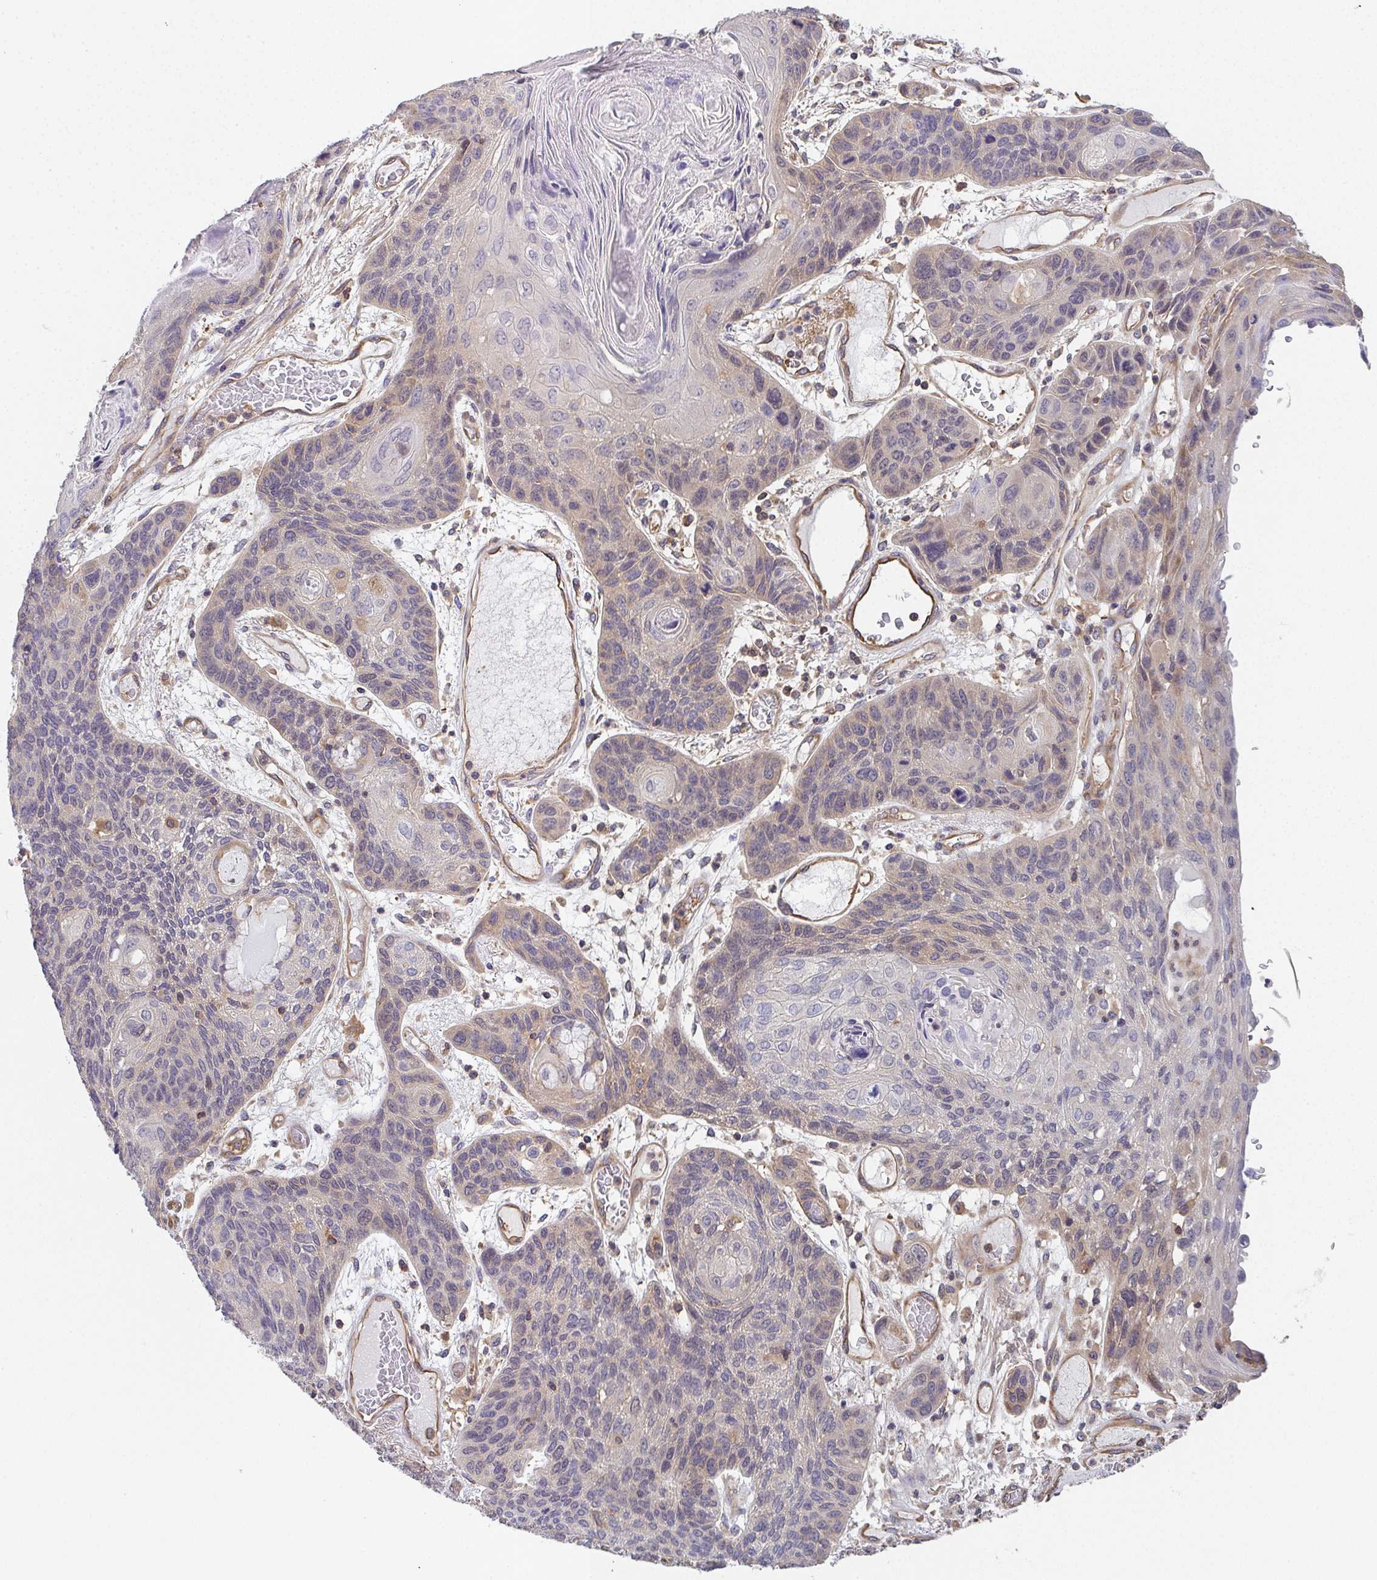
{"staining": {"intensity": "weak", "quantity": "25%-75%", "location": "cytoplasmic/membranous"}, "tissue": "lung cancer", "cell_type": "Tumor cells", "image_type": "cancer", "snomed": [{"axis": "morphology", "description": "Squamous cell carcinoma, NOS"}, {"axis": "morphology", "description": "Squamous cell carcinoma, metastatic, NOS"}, {"axis": "topography", "description": "Lymph node"}, {"axis": "topography", "description": "Lung"}], "caption": "A photomicrograph showing weak cytoplasmic/membranous positivity in about 25%-75% of tumor cells in lung squamous cell carcinoma, as visualized by brown immunohistochemical staining.", "gene": "TMEM229A", "patient": {"sex": "male", "age": 41}}